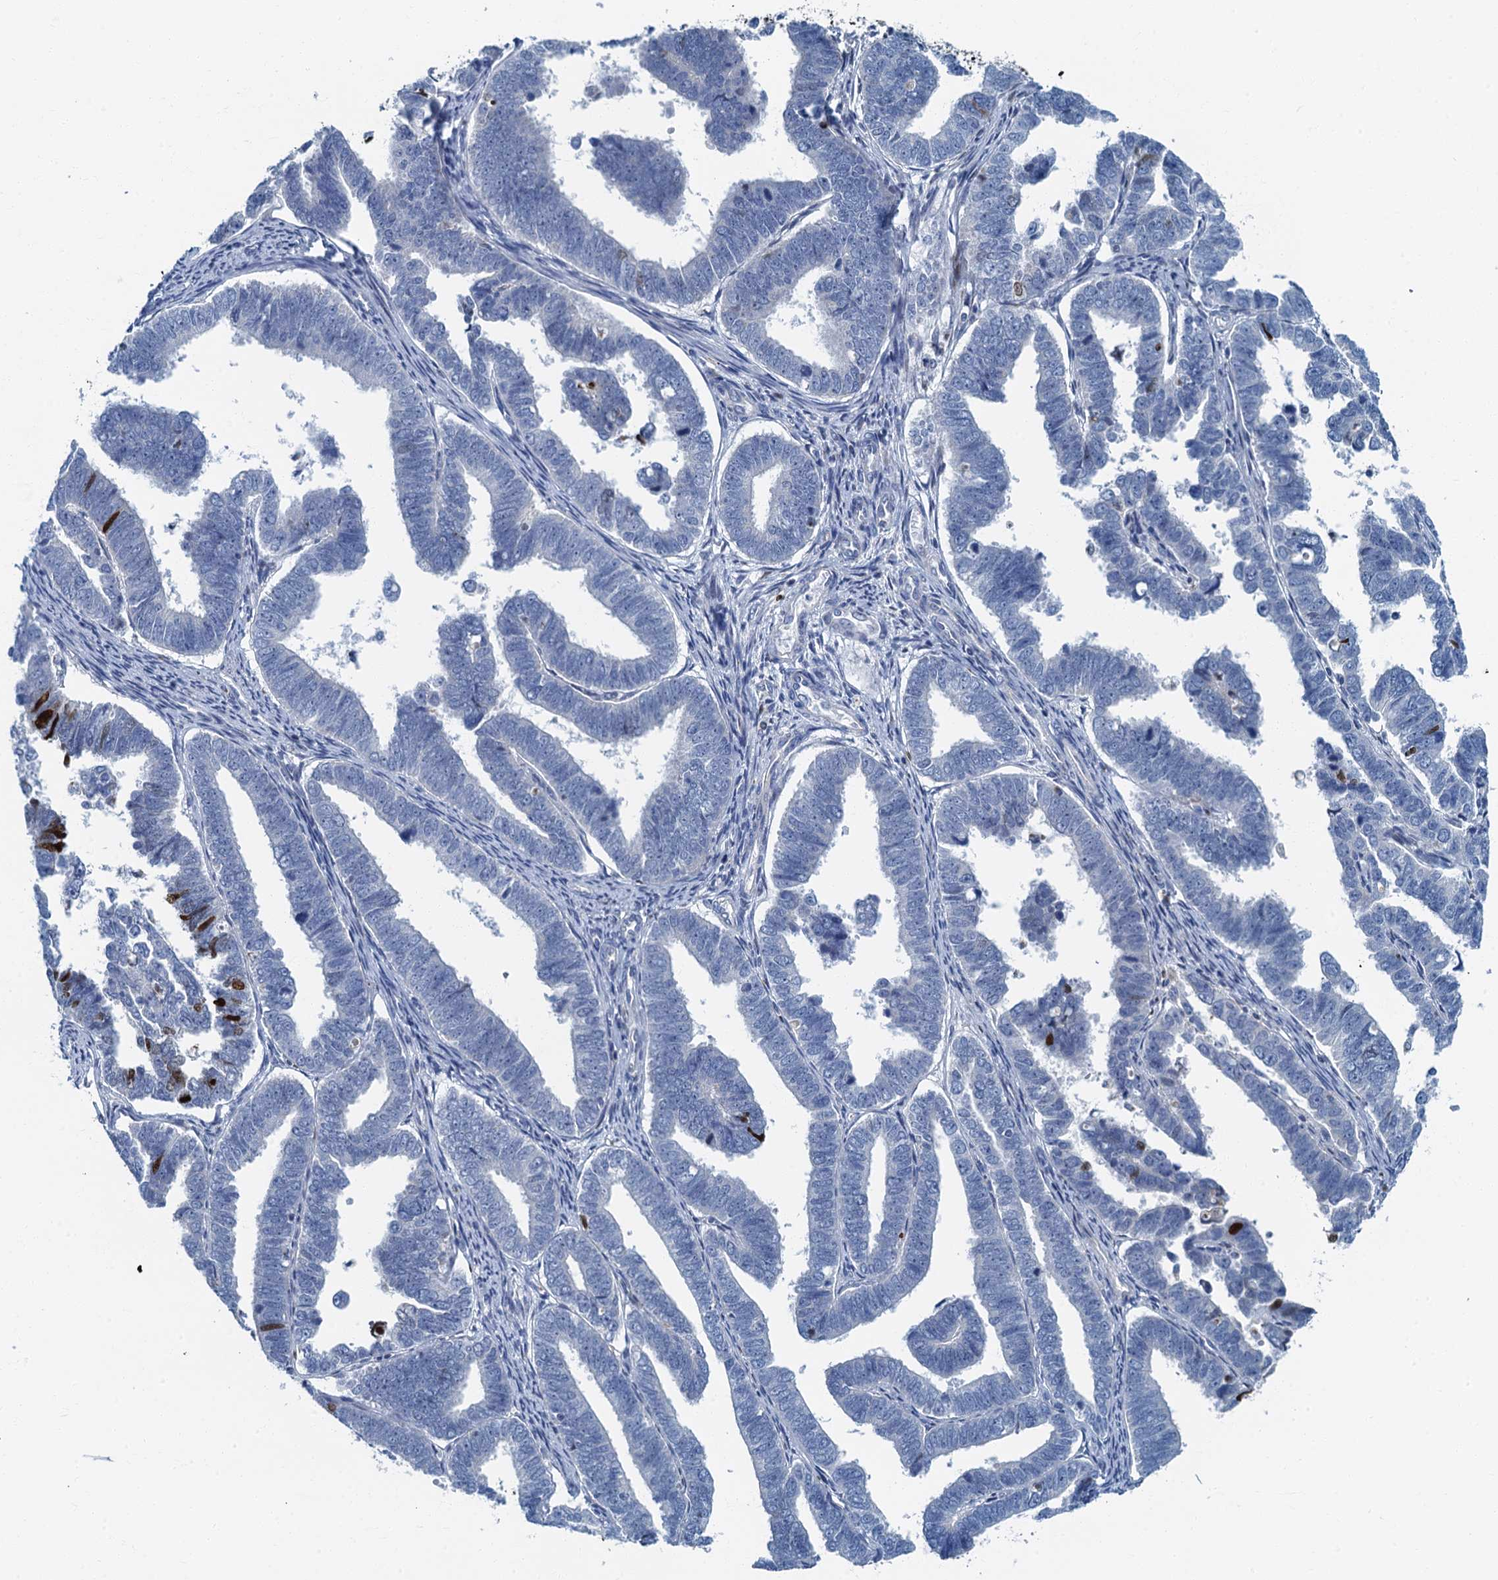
{"staining": {"intensity": "moderate", "quantity": "<25%", "location": "nuclear"}, "tissue": "endometrial cancer", "cell_type": "Tumor cells", "image_type": "cancer", "snomed": [{"axis": "morphology", "description": "Adenocarcinoma, NOS"}, {"axis": "topography", "description": "Endometrium"}], "caption": "Immunohistochemical staining of human endometrial adenocarcinoma demonstrates moderate nuclear protein positivity in approximately <25% of tumor cells. (brown staining indicates protein expression, while blue staining denotes nuclei).", "gene": "LYPD3", "patient": {"sex": "female", "age": 75}}